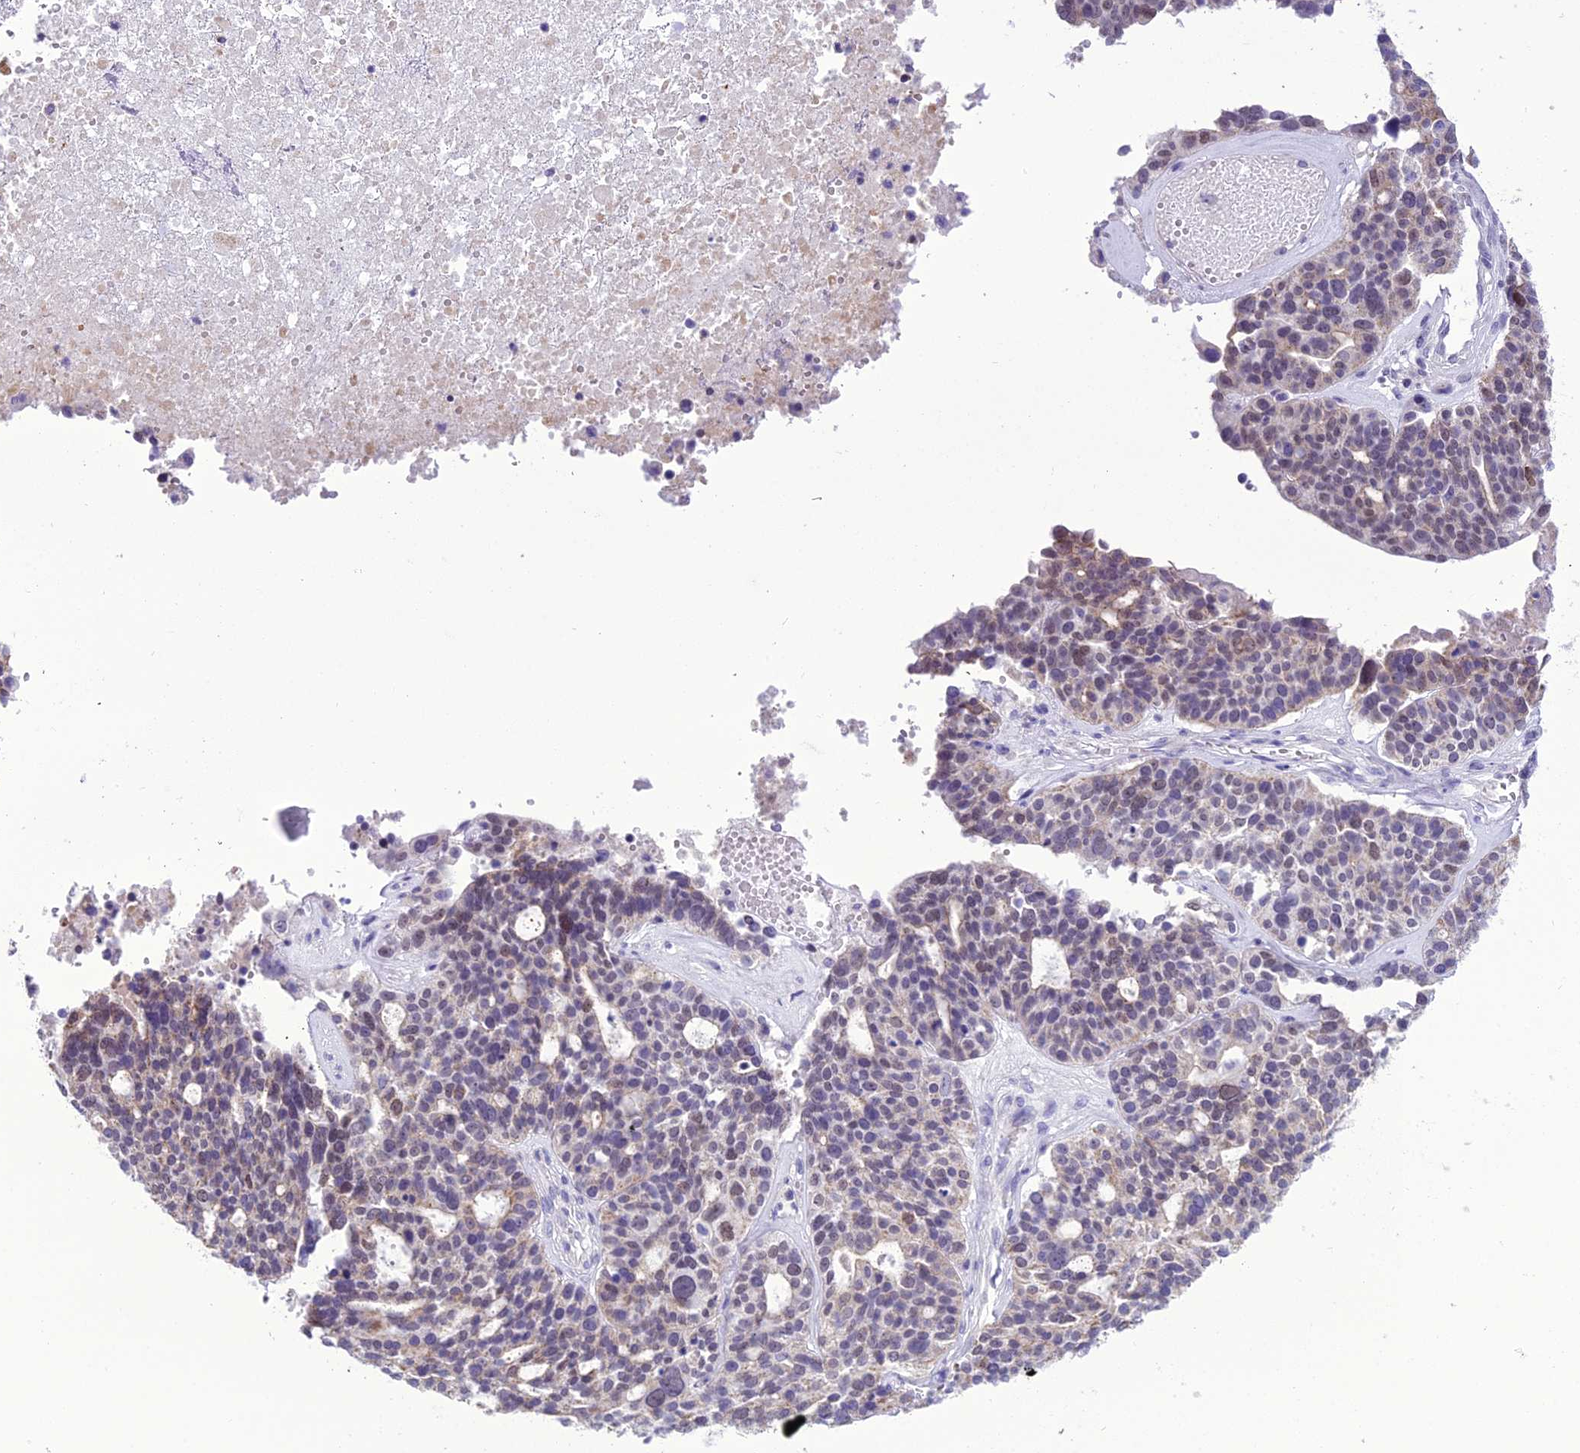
{"staining": {"intensity": "weak", "quantity": "25%-75%", "location": "cytoplasmic/membranous,nuclear"}, "tissue": "ovarian cancer", "cell_type": "Tumor cells", "image_type": "cancer", "snomed": [{"axis": "morphology", "description": "Cystadenocarcinoma, serous, NOS"}, {"axis": "topography", "description": "Ovary"}], "caption": "An immunohistochemistry image of tumor tissue is shown. Protein staining in brown labels weak cytoplasmic/membranous and nuclear positivity in ovarian cancer within tumor cells. (Stains: DAB in brown, nuclei in blue, Microscopy: brightfield microscopy at high magnification).", "gene": "B9D2", "patient": {"sex": "female", "age": 59}}